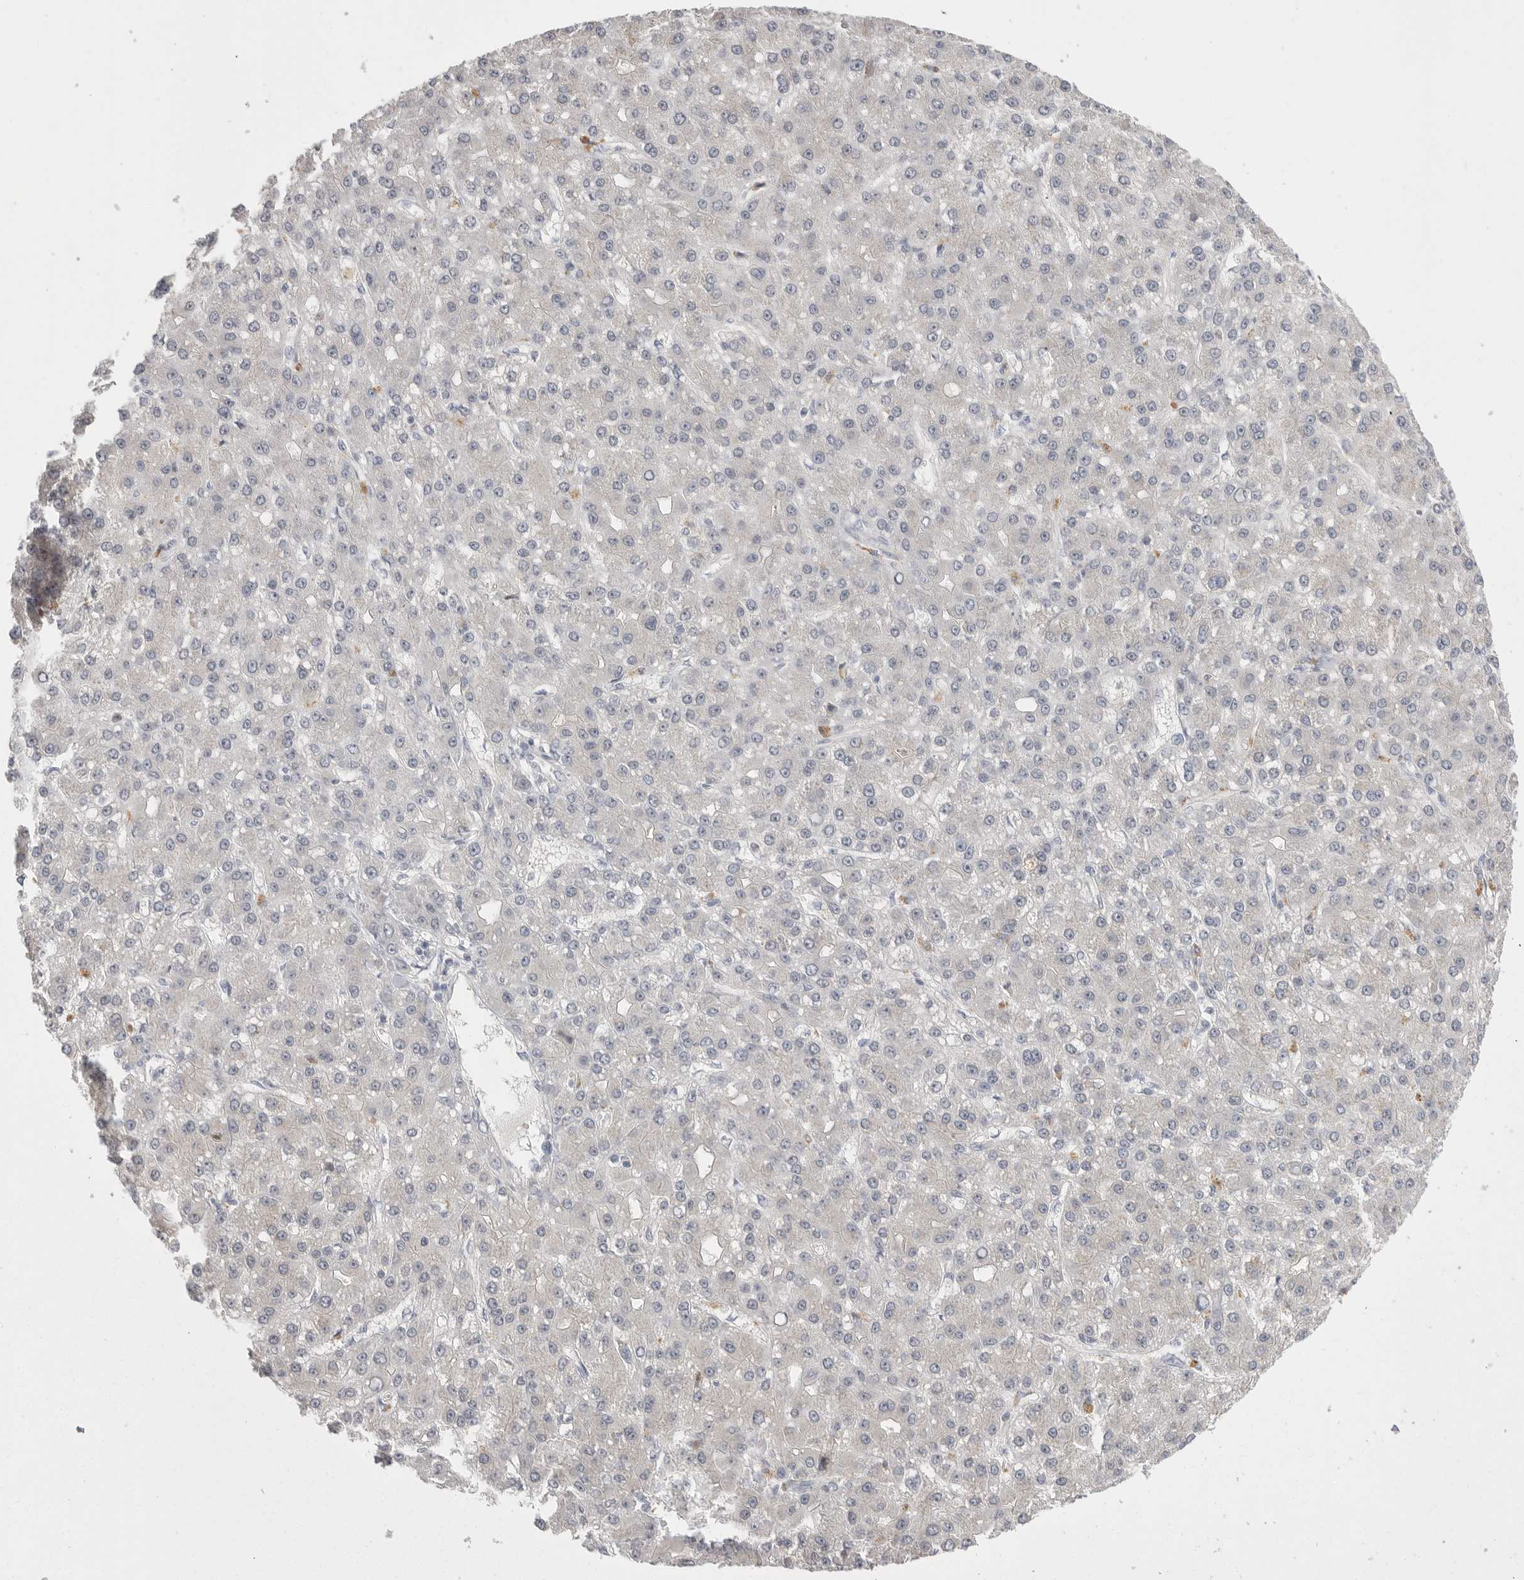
{"staining": {"intensity": "weak", "quantity": "<25%", "location": "cytoplasmic/membranous"}, "tissue": "liver cancer", "cell_type": "Tumor cells", "image_type": "cancer", "snomed": [{"axis": "morphology", "description": "Carcinoma, Hepatocellular, NOS"}, {"axis": "topography", "description": "Liver"}], "caption": "Histopathology image shows no significant protein staining in tumor cells of liver cancer (hepatocellular carcinoma). (DAB (3,3'-diaminobenzidine) immunohistochemistry (IHC), high magnification).", "gene": "KYAT3", "patient": {"sex": "male", "age": 67}}